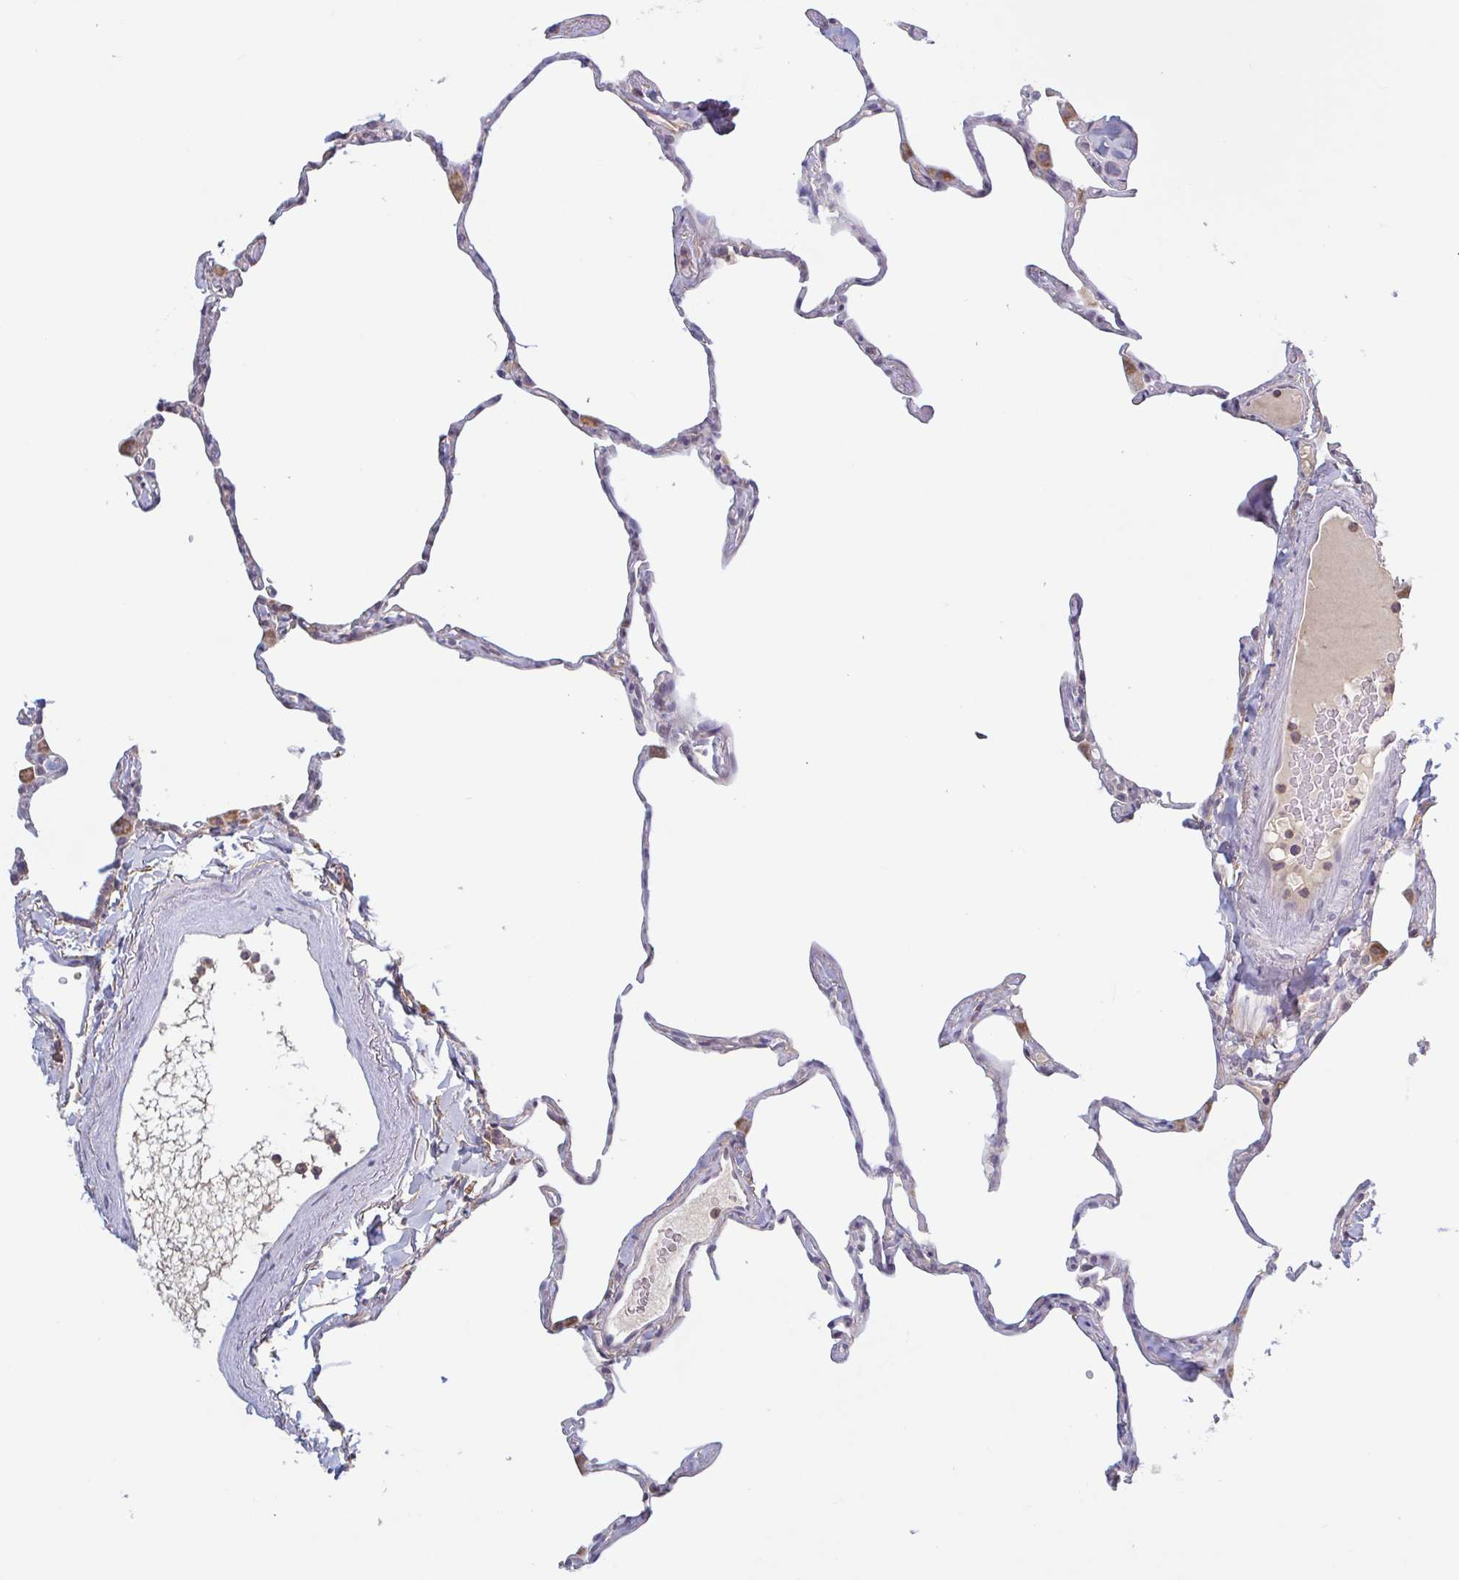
{"staining": {"intensity": "weak", "quantity": "25%-75%", "location": "cytoplasmic/membranous"}, "tissue": "lung", "cell_type": "Alveolar cells", "image_type": "normal", "snomed": [{"axis": "morphology", "description": "Normal tissue, NOS"}, {"axis": "topography", "description": "Lung"}], "caption": "A photomicrograph of lung stained for a protein displays weak cytoplasmic/membranous brown staining in alveolar cells.", "gene": "SURF1", "patient": {"sex": "male", "age": 65}}